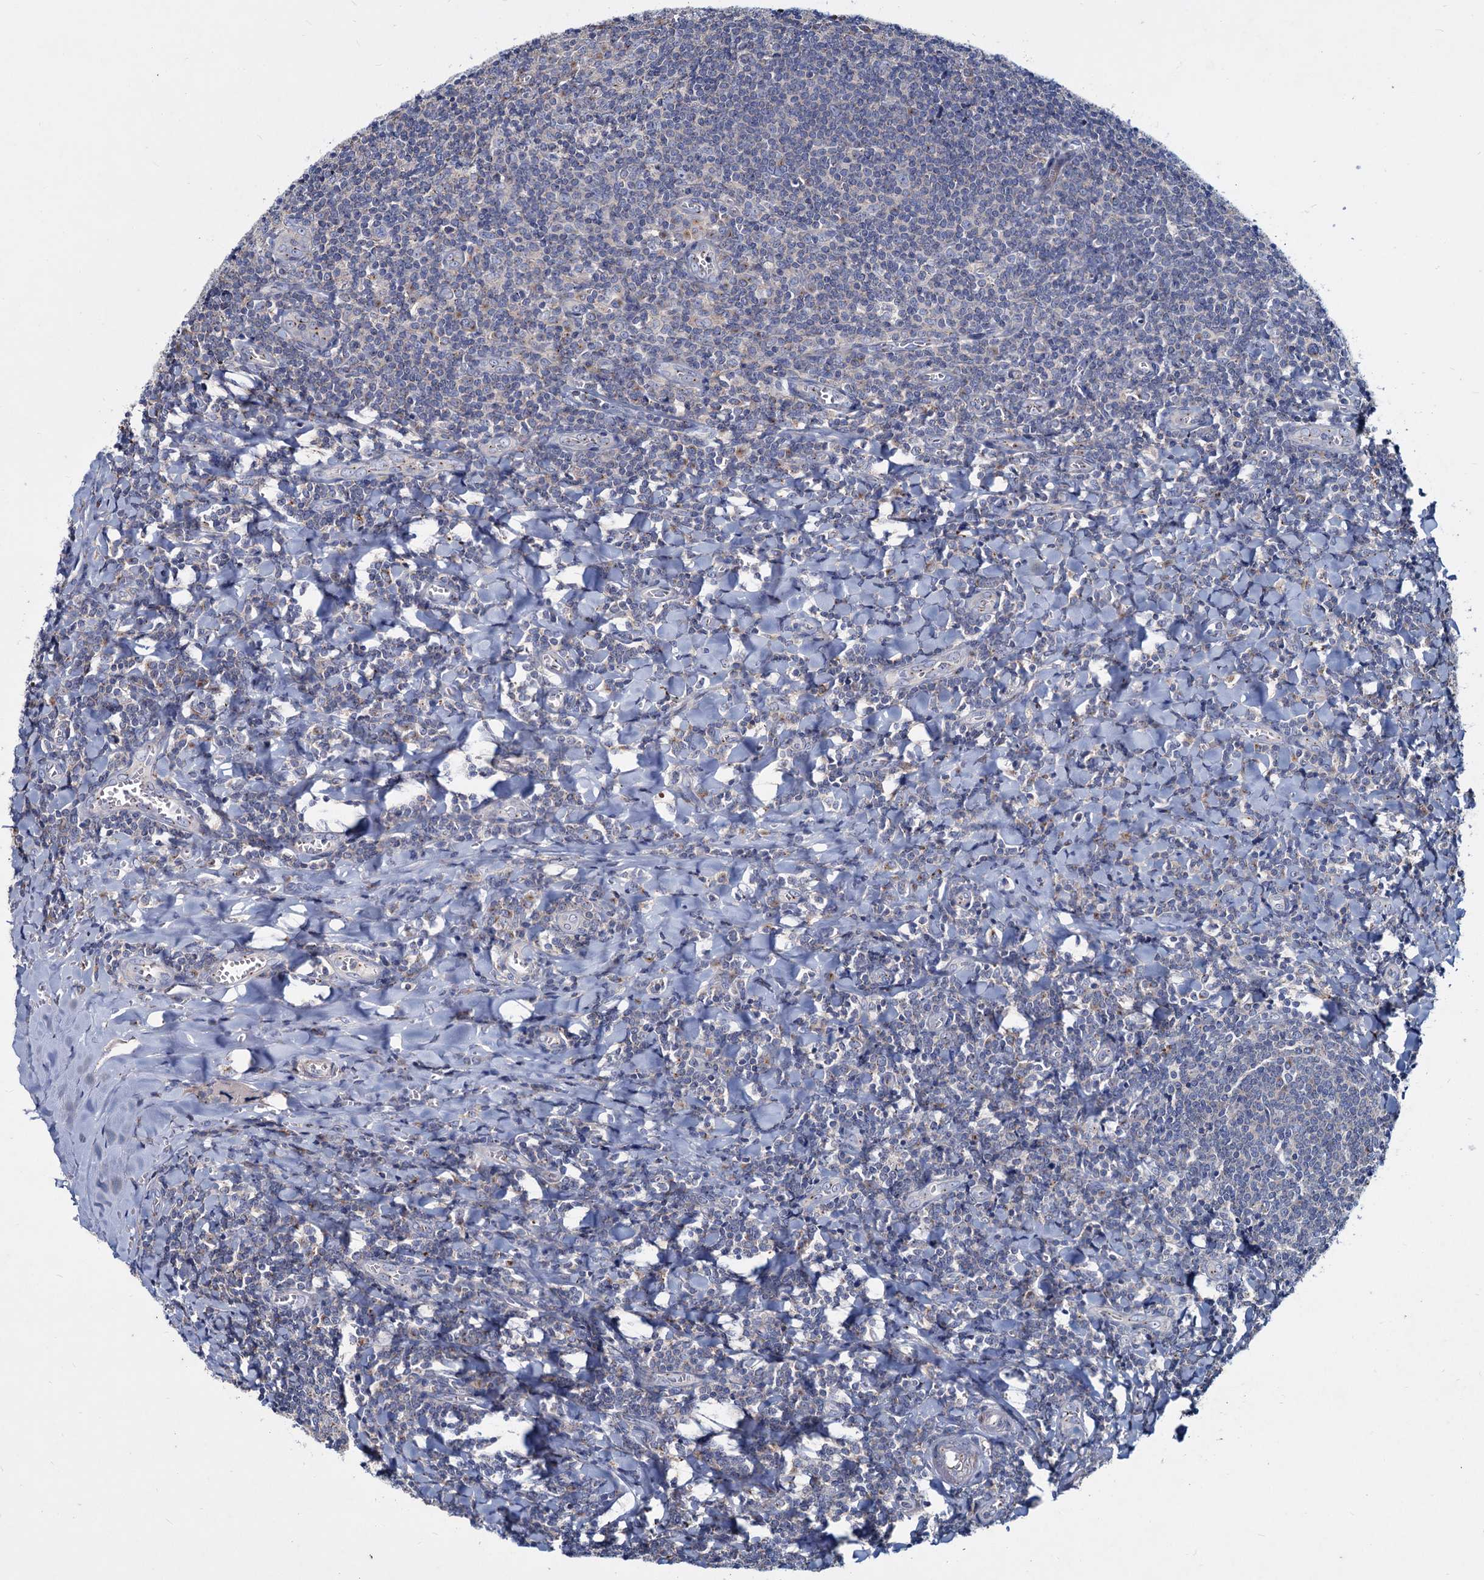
{"staining": {"intensity": "negative", "quantity": "none", "location": "none"}, "tissue": "tonsil", "cell_type": "Germinal center cells", "image_type": "normal", "snomed": [{"axis": "morphology", "description": "Normal tissue, NOS"}, {"axis": "topography", "description": "Tonsil"}], "caption": "Tonsil was stained to show a protein in brown. There is no significant expression in germinal center cells. (Brightfield microscopy of DAB immunohistochemistry (IHC) at high magnification).", "gene": "AGBL4", "patient": {"sex": "male", "age": 27}}